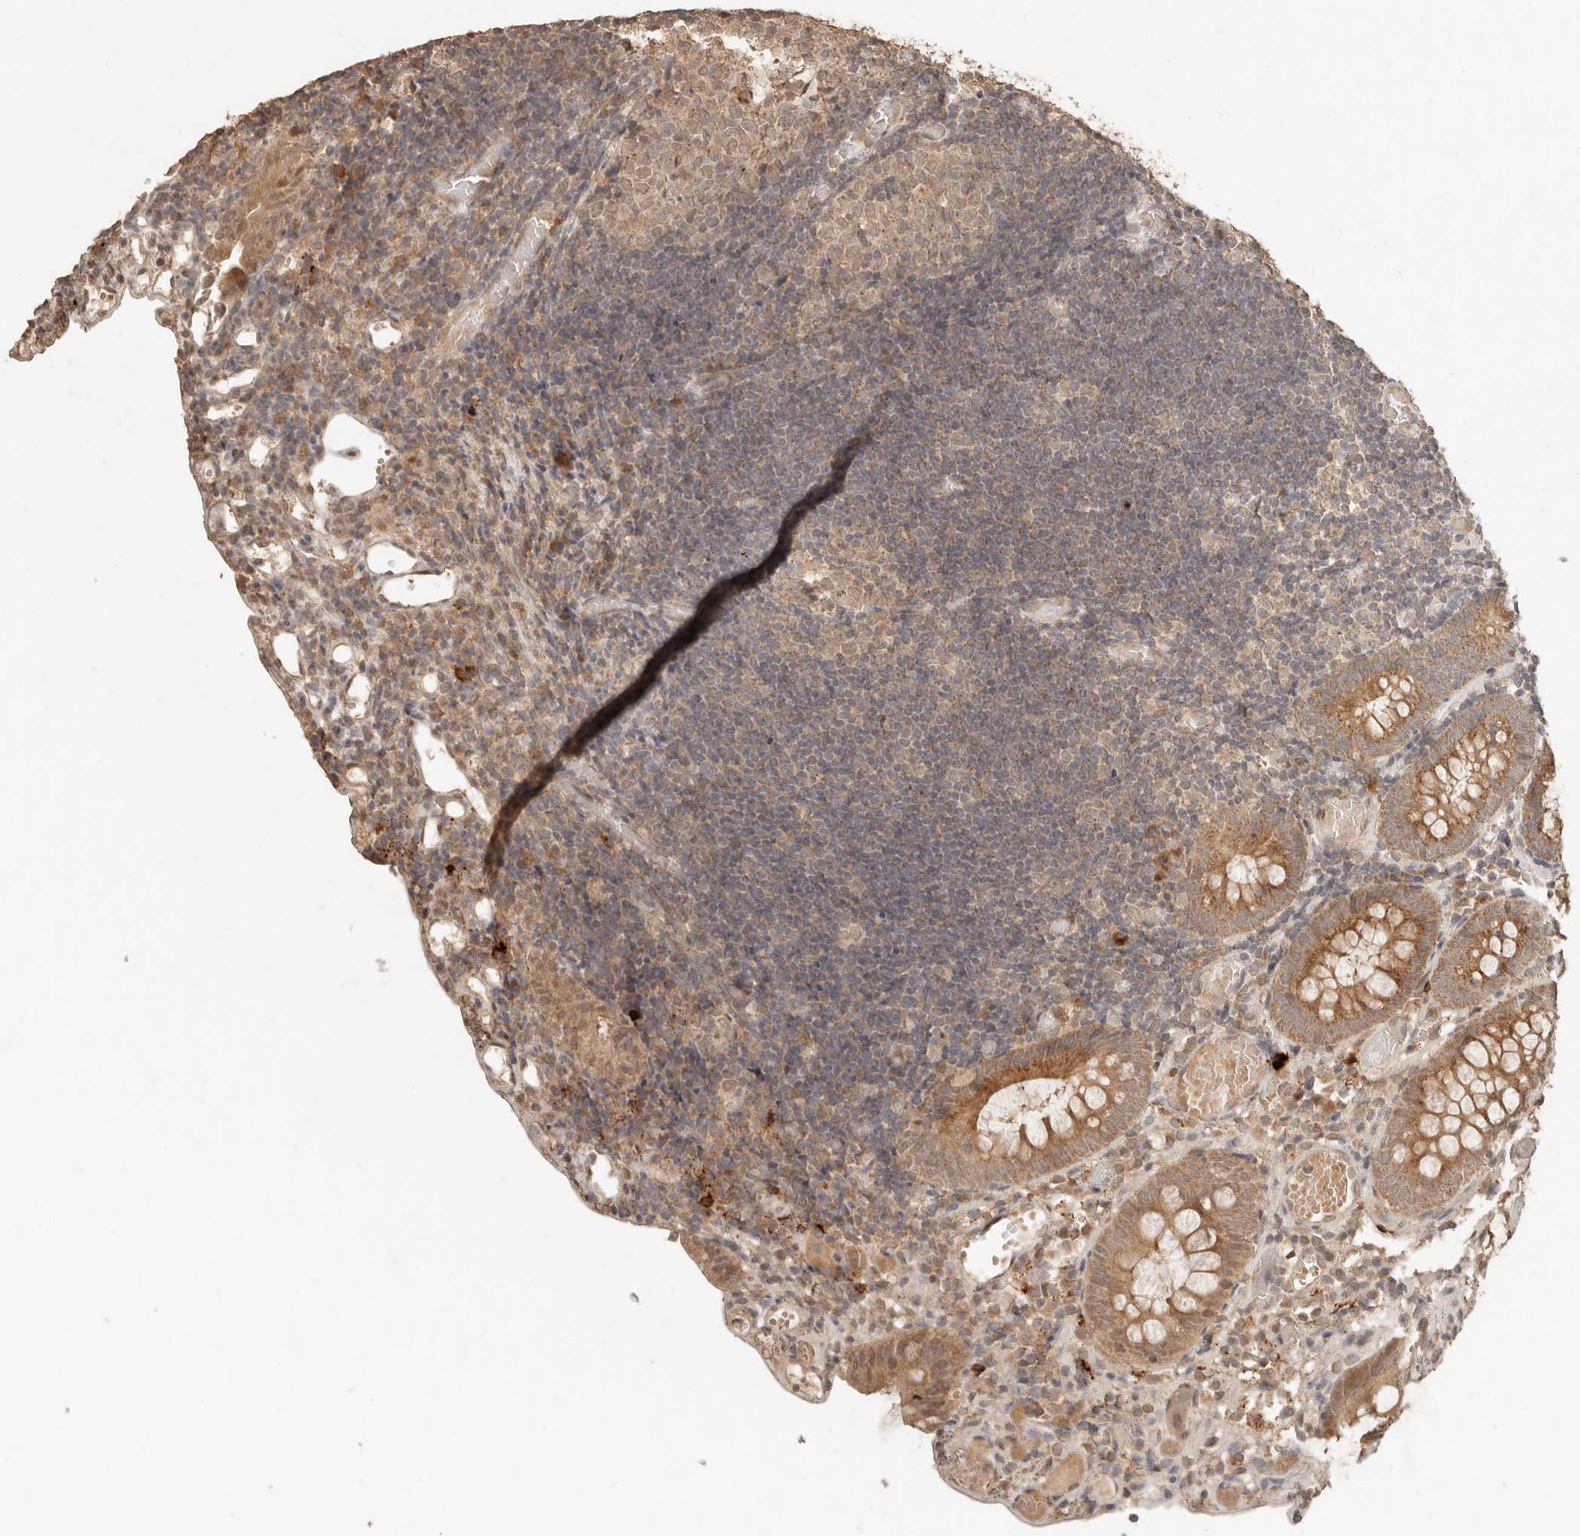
{"staining": {"intensity": "moderate", "quantity": ">75%", "location": "cytoplasmic/membranous"}, "tissue": "colon", "cell_type": "Endothelial cells", "image_type": "normal", "snomed": [{"axis": "morphology", "description": "Normal tissue, NOS"}, {"axis": "topography", "description": "Colon"}], "caption": "Brown immunohistochemical staining in unremarkable human colon displays moderate cytoplasmic/membranous positivity in approximately >75% of endothelial cells. The protein of interest is stained brown, and the nuclei are stained in blue (DAB IHC with brightfield microscopy, high magnification).", "gene": "LMO4", "patient": {"sex": "male", "age": 14}}